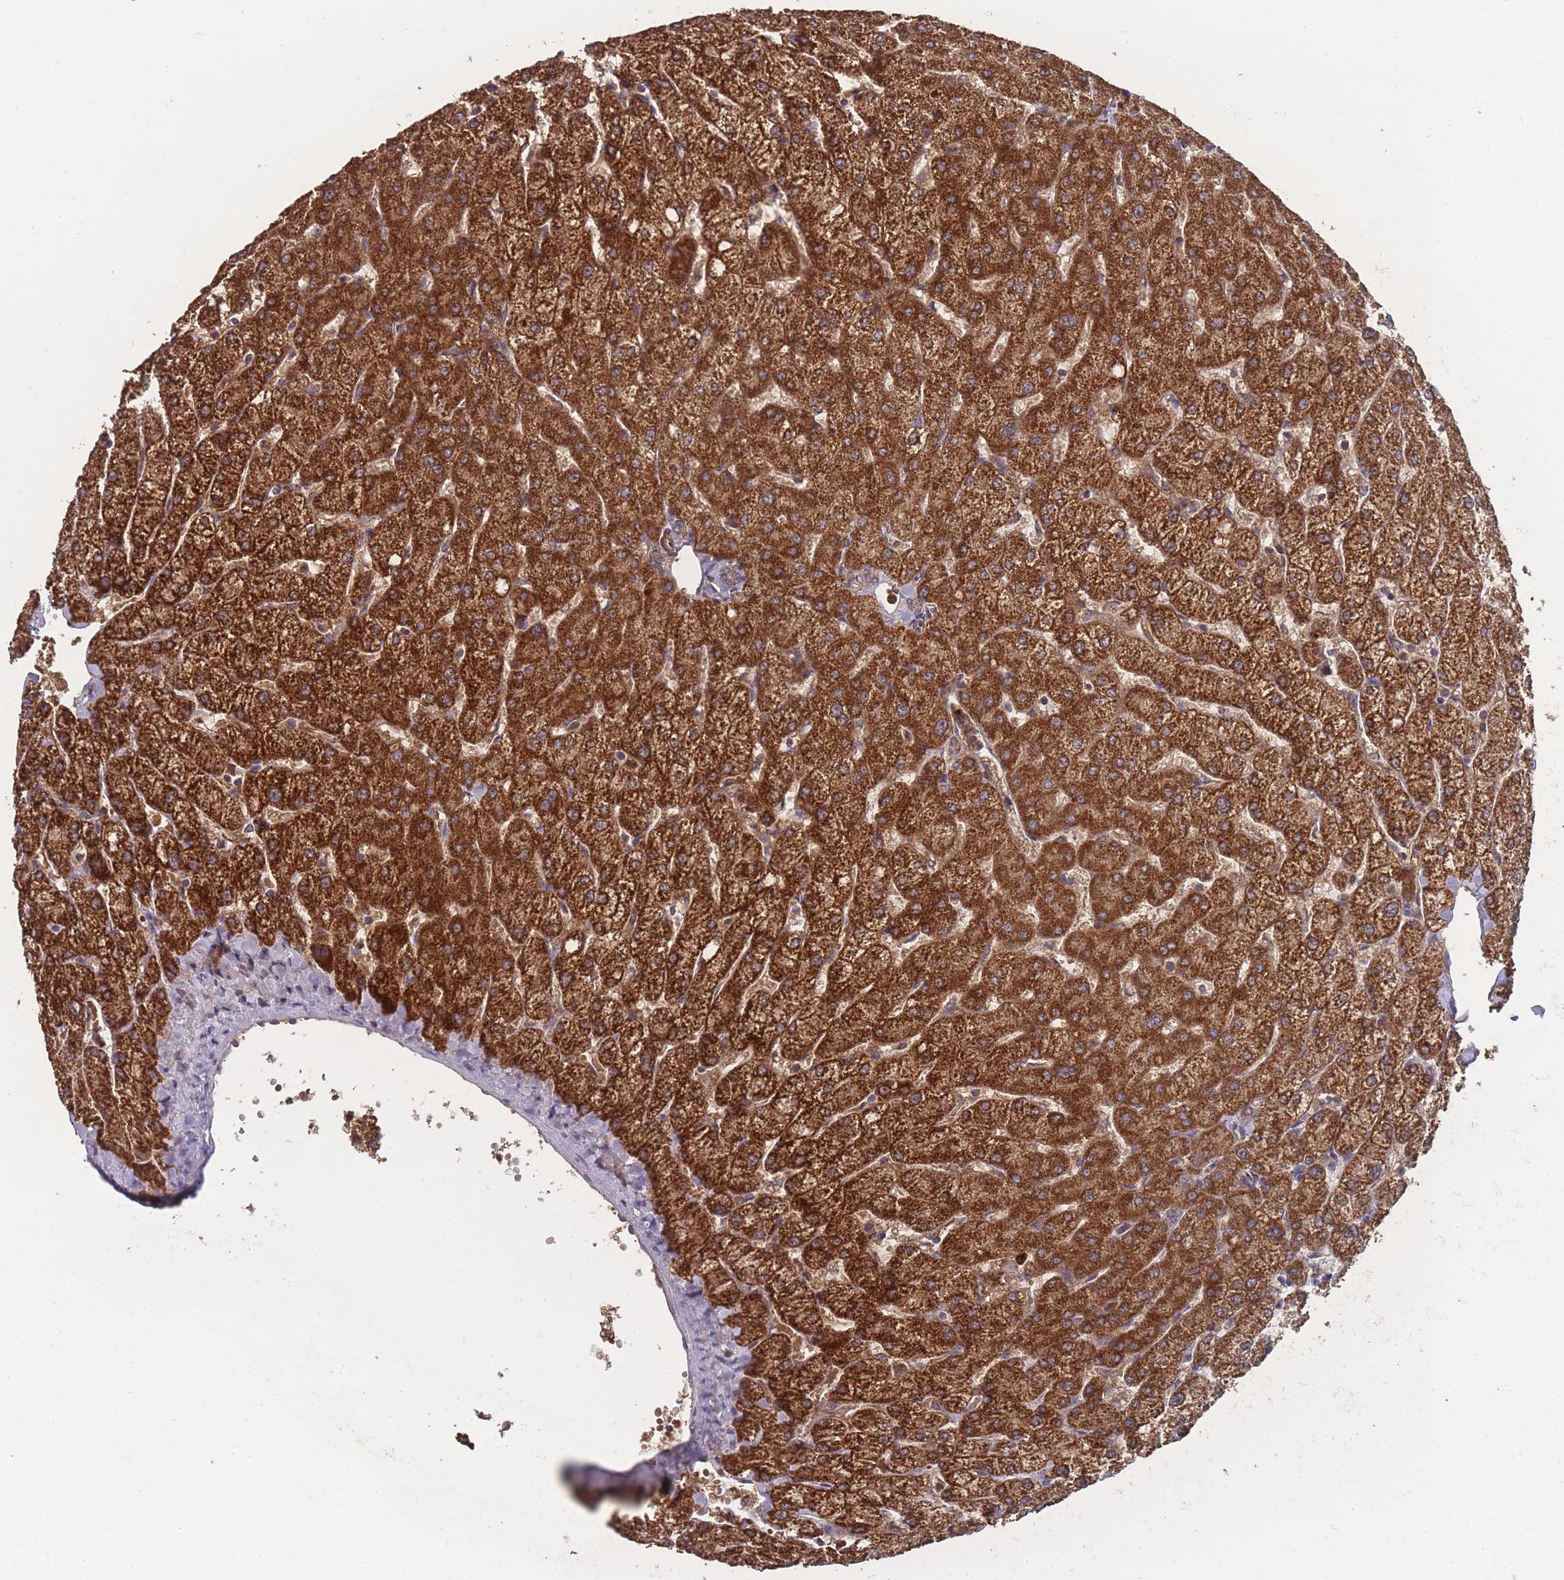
{"staining": {"intensity": "weak", "quantity": ">75%", "location": "cytoplasmic/membranous"}, "tissue": "liver", "cell_type": "Cholangiocytes", "image_type": "normal", "snomed": [{"axis": "morphology", "description": "Normal tissue, NOS"}, {"axis": "topography", "description": "Liver"}], "caption": "This photomicrograph displays unremarkable liver stained with IHC to label a protein in brown. The cytoplasmic/membranous of cholangiocytes show weak positivity for the protein. Nuclei are counter-stained blue.", "gene": "SLC35B4", "patient": {"sex": "female", "age": 54}}